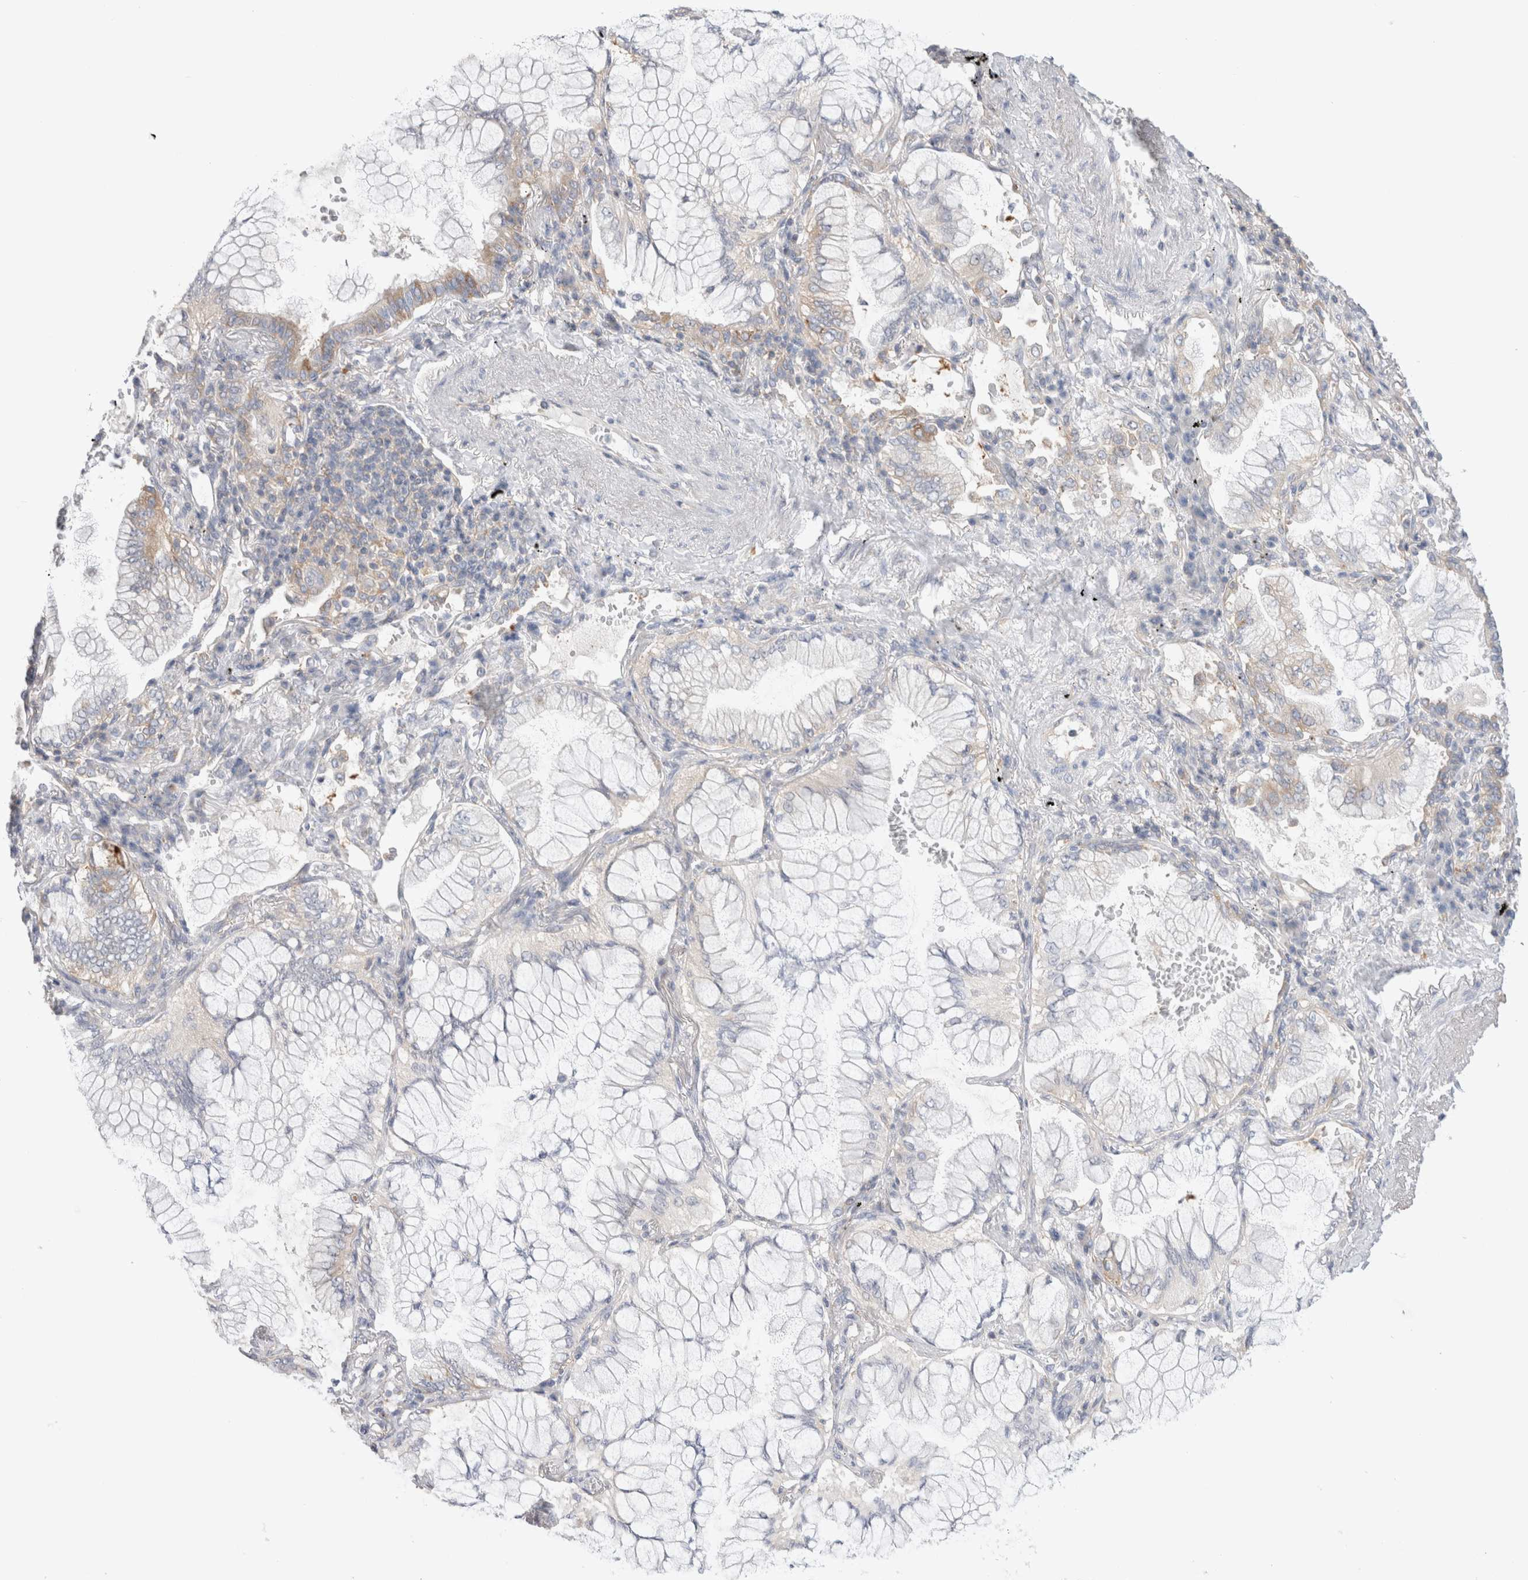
{"staining": {"intensity": "weak", "quantity": "<25%", "location": "cytoplasmic/membranous"}, "tissue": "lung cancer", "cell_type": "Tumor cells", "image_type": "cancer", "snomed": [{"axis": "morphology", "description": "Adenocarcinoma, NOS"}, {"axis": "topography", "description": "Lung"}], "caption": "Human lung cancer stained for a protein using immunohistochemistry (IHC) shows no expression in tumor cells.", "gene": "ZNF23", "patient": {"sex": "female", "age": 70}}